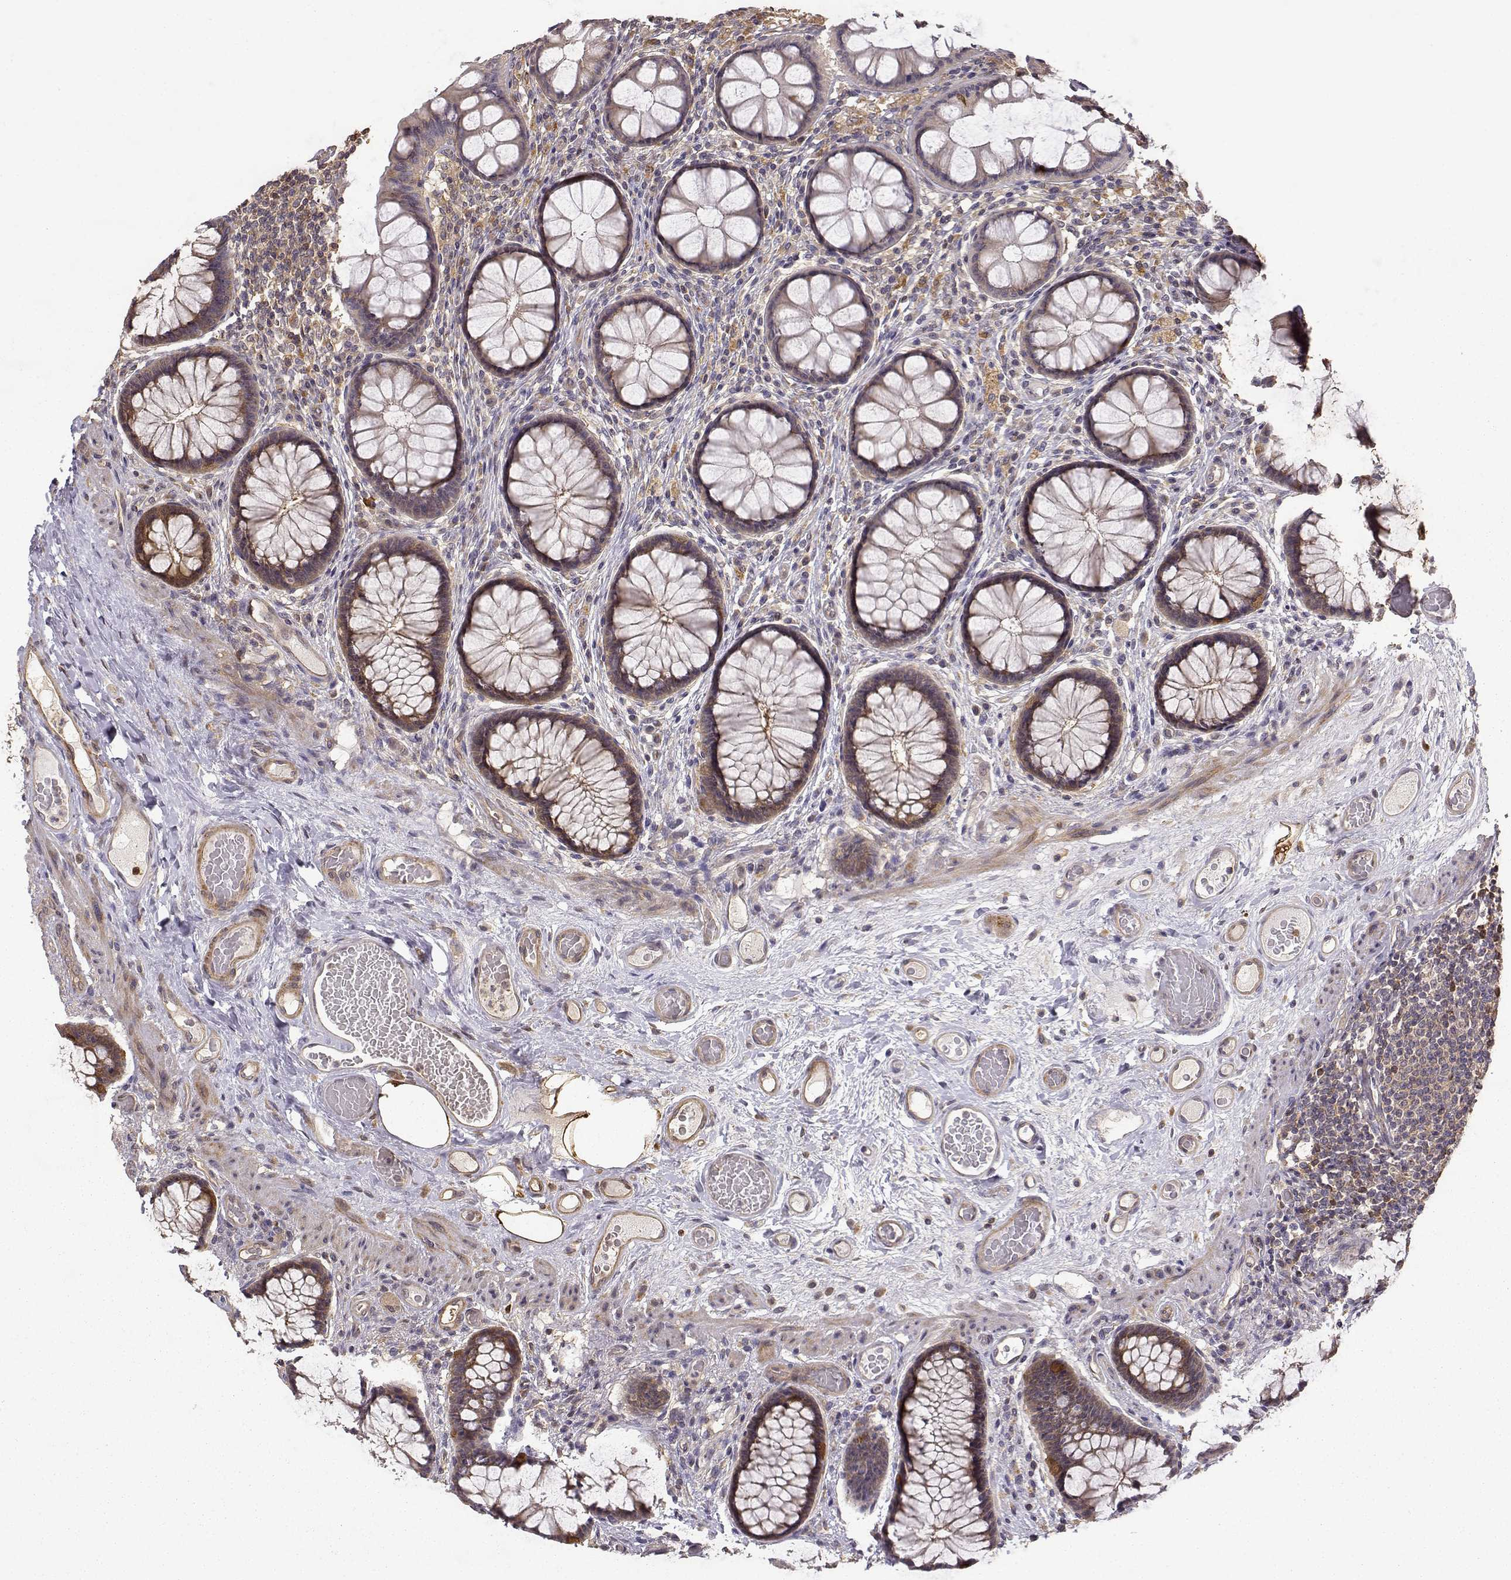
{"staining": {"intensity": "weak", "quantity": "25%-75%", "location": "cytoplasmic/membranous"}, "tissue": "colon", "cell_type": "Endothelial cells", "image_type": "normal", "snomed": [{"axis": "morphology", "description": "Normal tissue, NOS"}, {"axis": "topography", "description": "Colon"}], "caption": "Immunohistochemistry (IHC) micrograph of benign colon: colon stained using IHC shows low levels of weak protein expression localized specifically in the cytoplasmic/membranous of endothelial cells, appearing as a cytoplasmic/membranous brown color.", "gene": "CRIM1", "patient": {"sex": "female", "age": 65}}